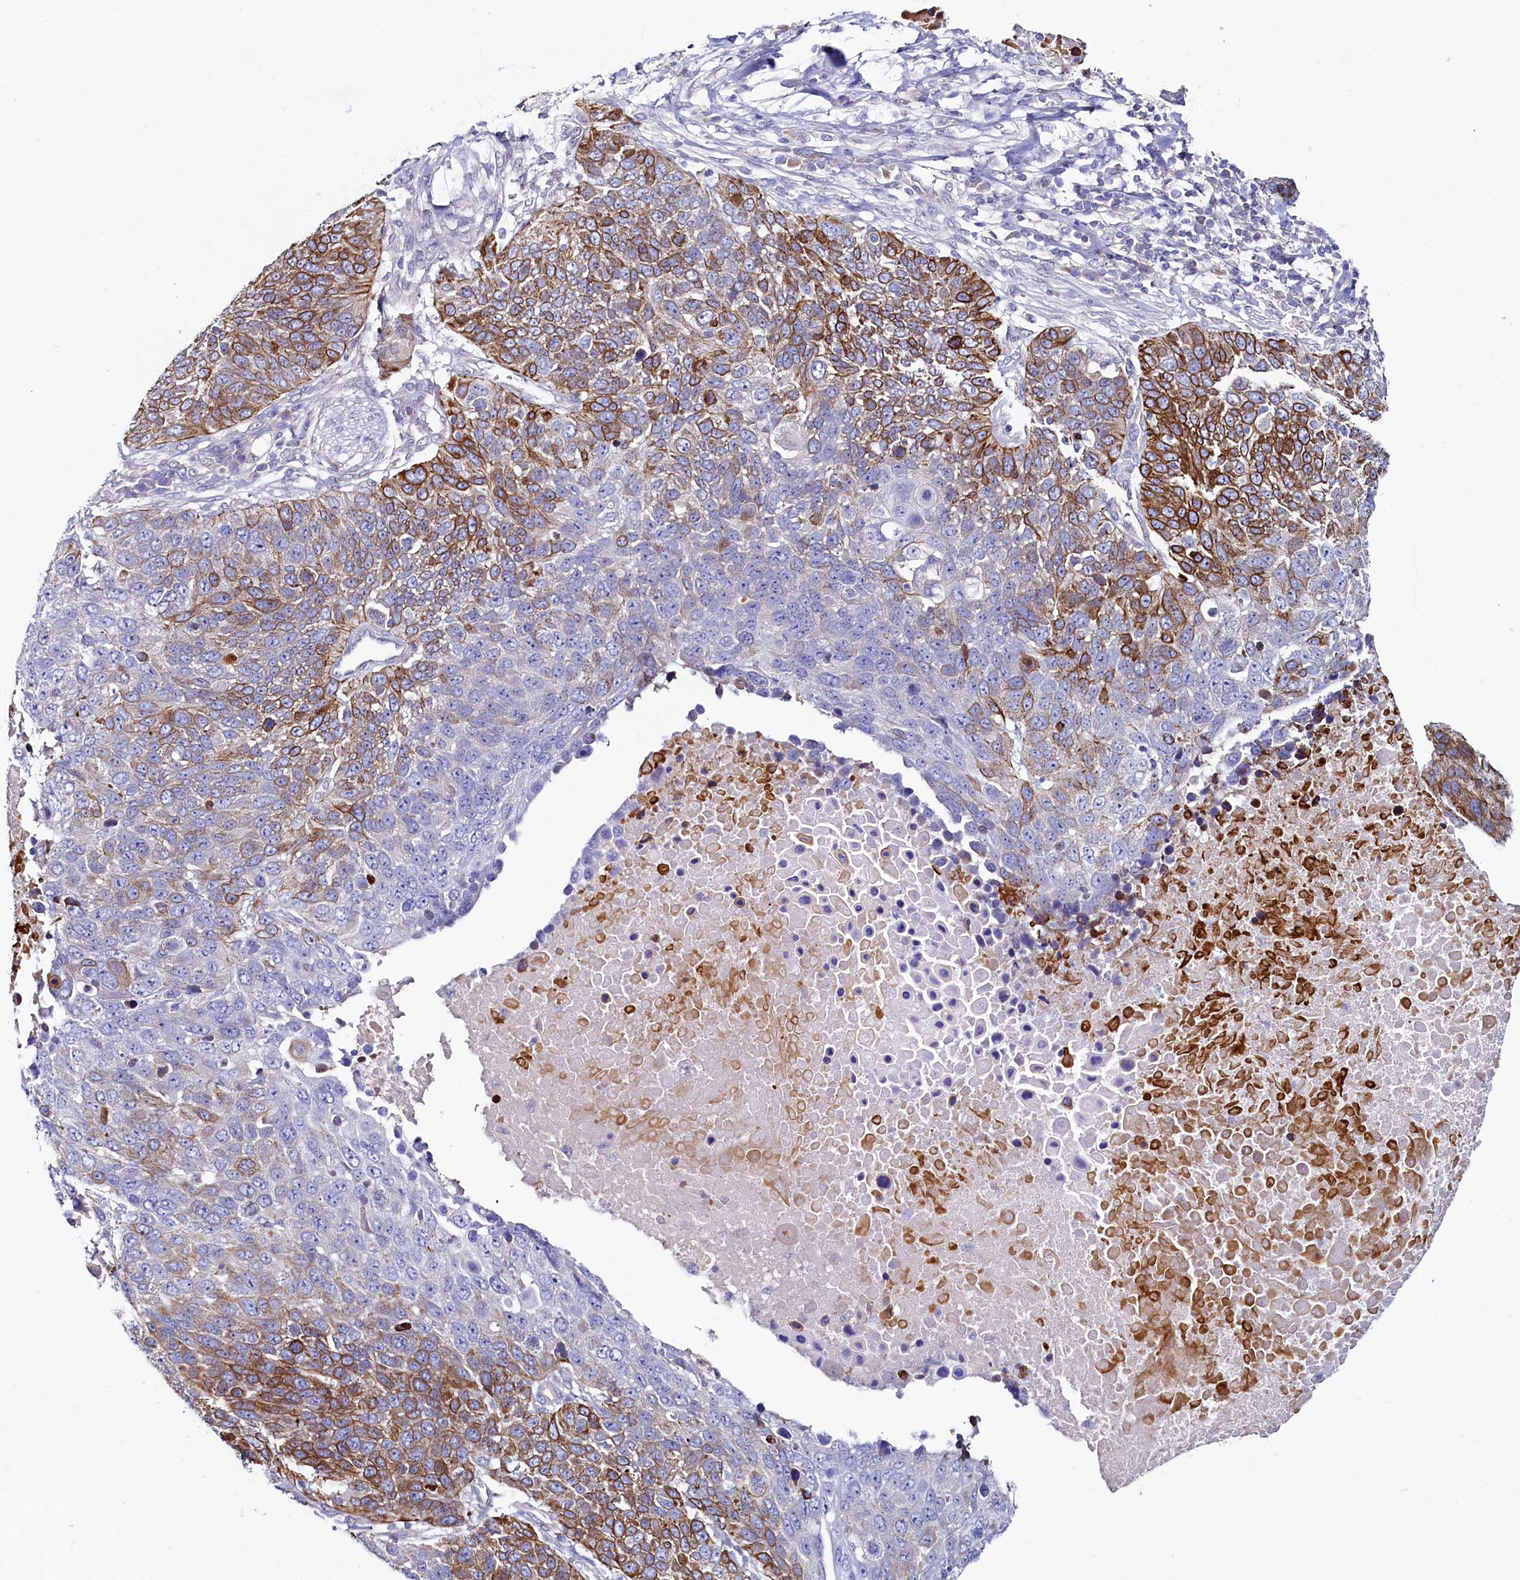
{"staining": {"intensity": "strong", "quantity": "25%-75%", "location": "cytoplasmic/membranous"}, "tissue": "lung cancer", "cell_type": "Tumor cells", "image_type": "cancer", "snomed": [{"axis": "morphology", "description": "Normal tissue, NOS"}, {"axis": "morphology", "description": "Squamous cell carcinoma, NOS"}, {"axis": "topography", "description": "Lymph node"}, {"axis": "topography", "description": "Lung"}], "caption": "DAB immunohistochemical staining of human lung cancer (squamous cell carcinoma) displays strong cytoplasmic/membranous protein expression in approximately 25%-75% of tumor cells.", "gene": "ASTE1", "patient": {"sex": "male", "age": 66}}